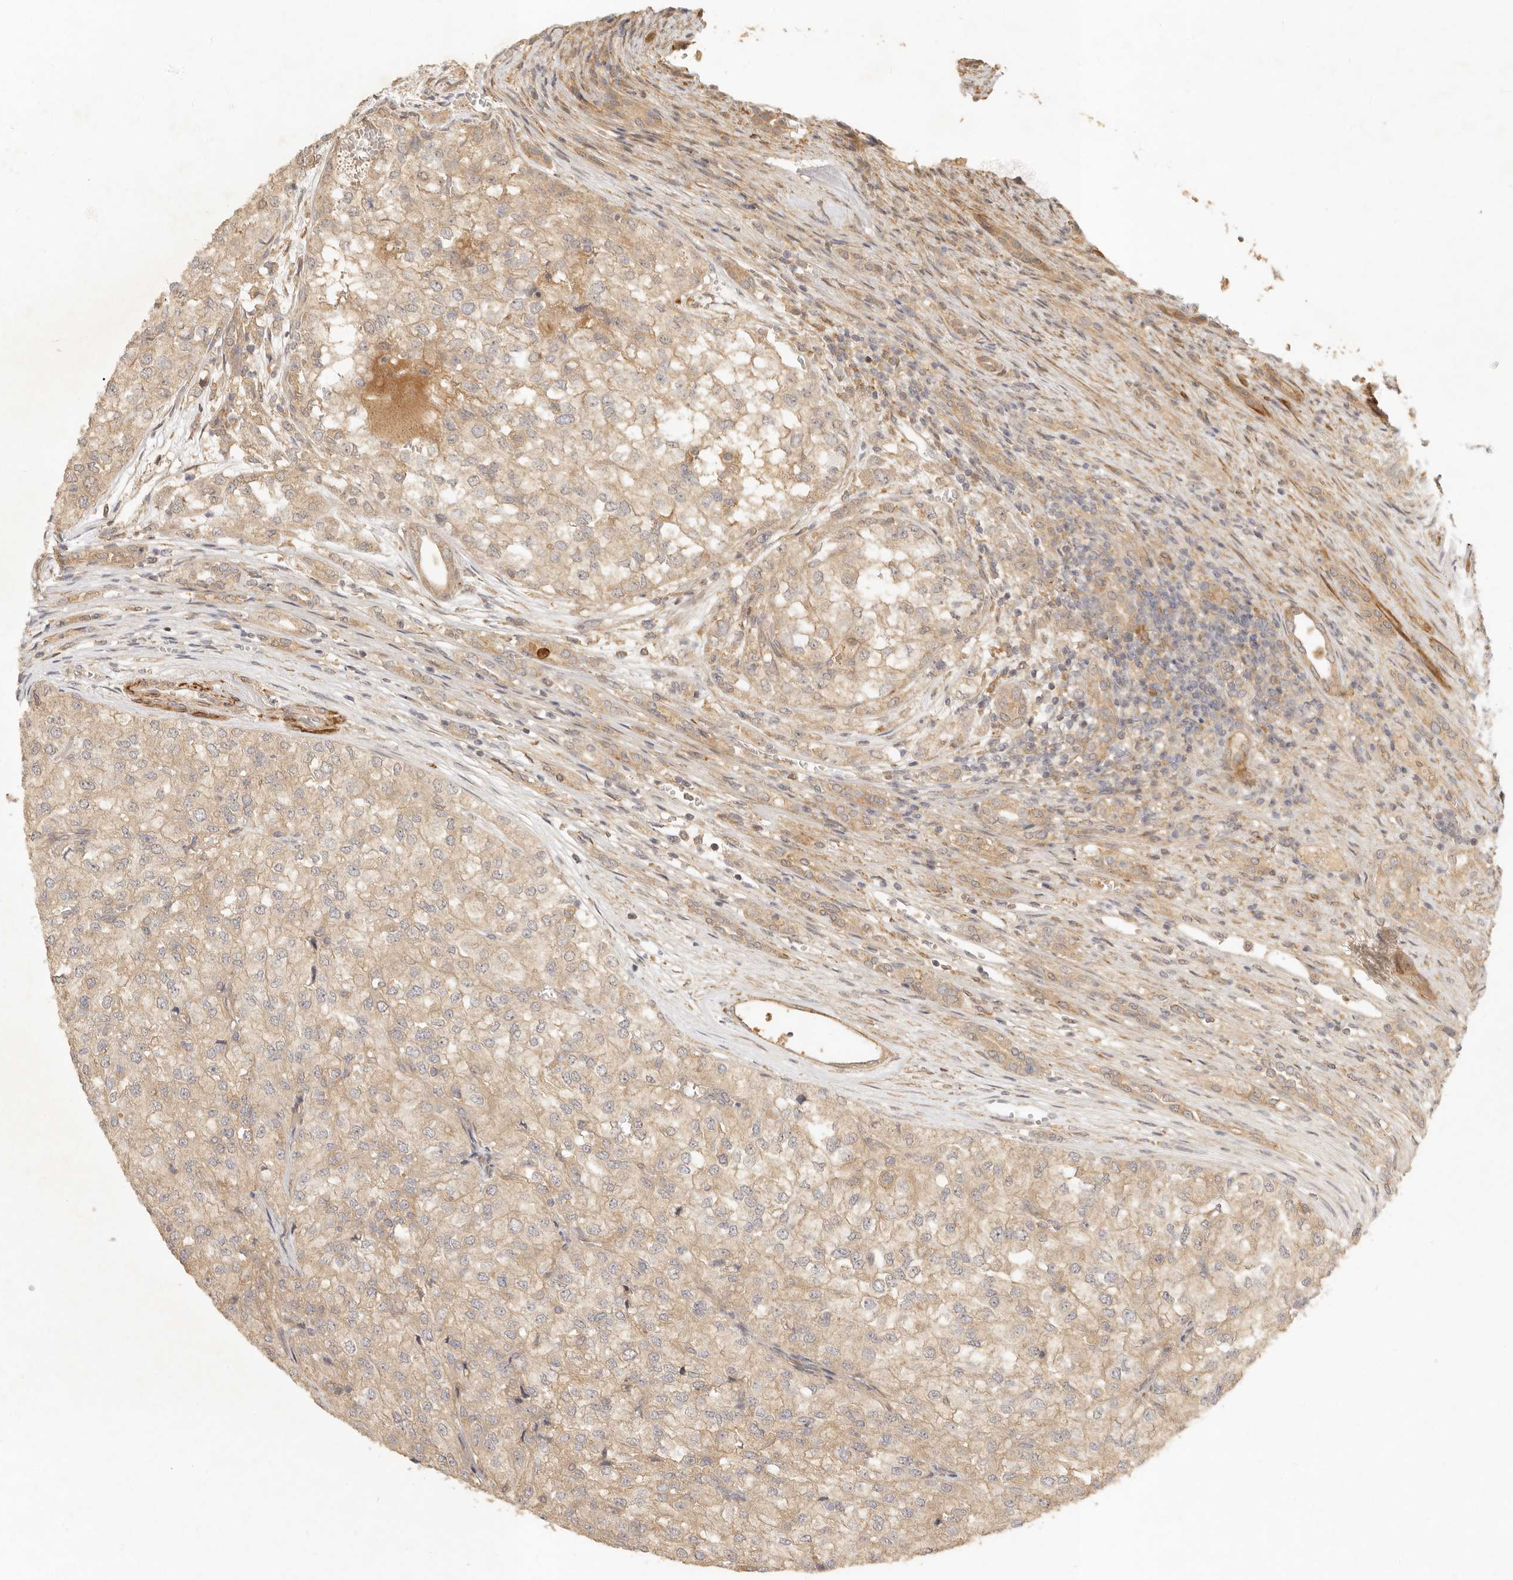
{"staining": {"intensity": "weak", "quantity": ">75%", "location": "cytoplasmic/membranous"}, "tissue": "renal cancer", "cell_type": "Tumor cells", "image_type": "cancer", "snomed": [{"axis": "morphology", "description": "Adenocarcinoma, NOS"}, {"axis": "topography", "description": "Kidney"}], "caption": "Immunohistochemistry micrograph of renal cancer (adenocarcinoma) stained for a protein (brown), which displays low levels of weak cytoplasmic/membranous positivity in about >75% of tumor cells.", "gene": "VIPR1", "patient": {"sex": "female", "age": 54}}